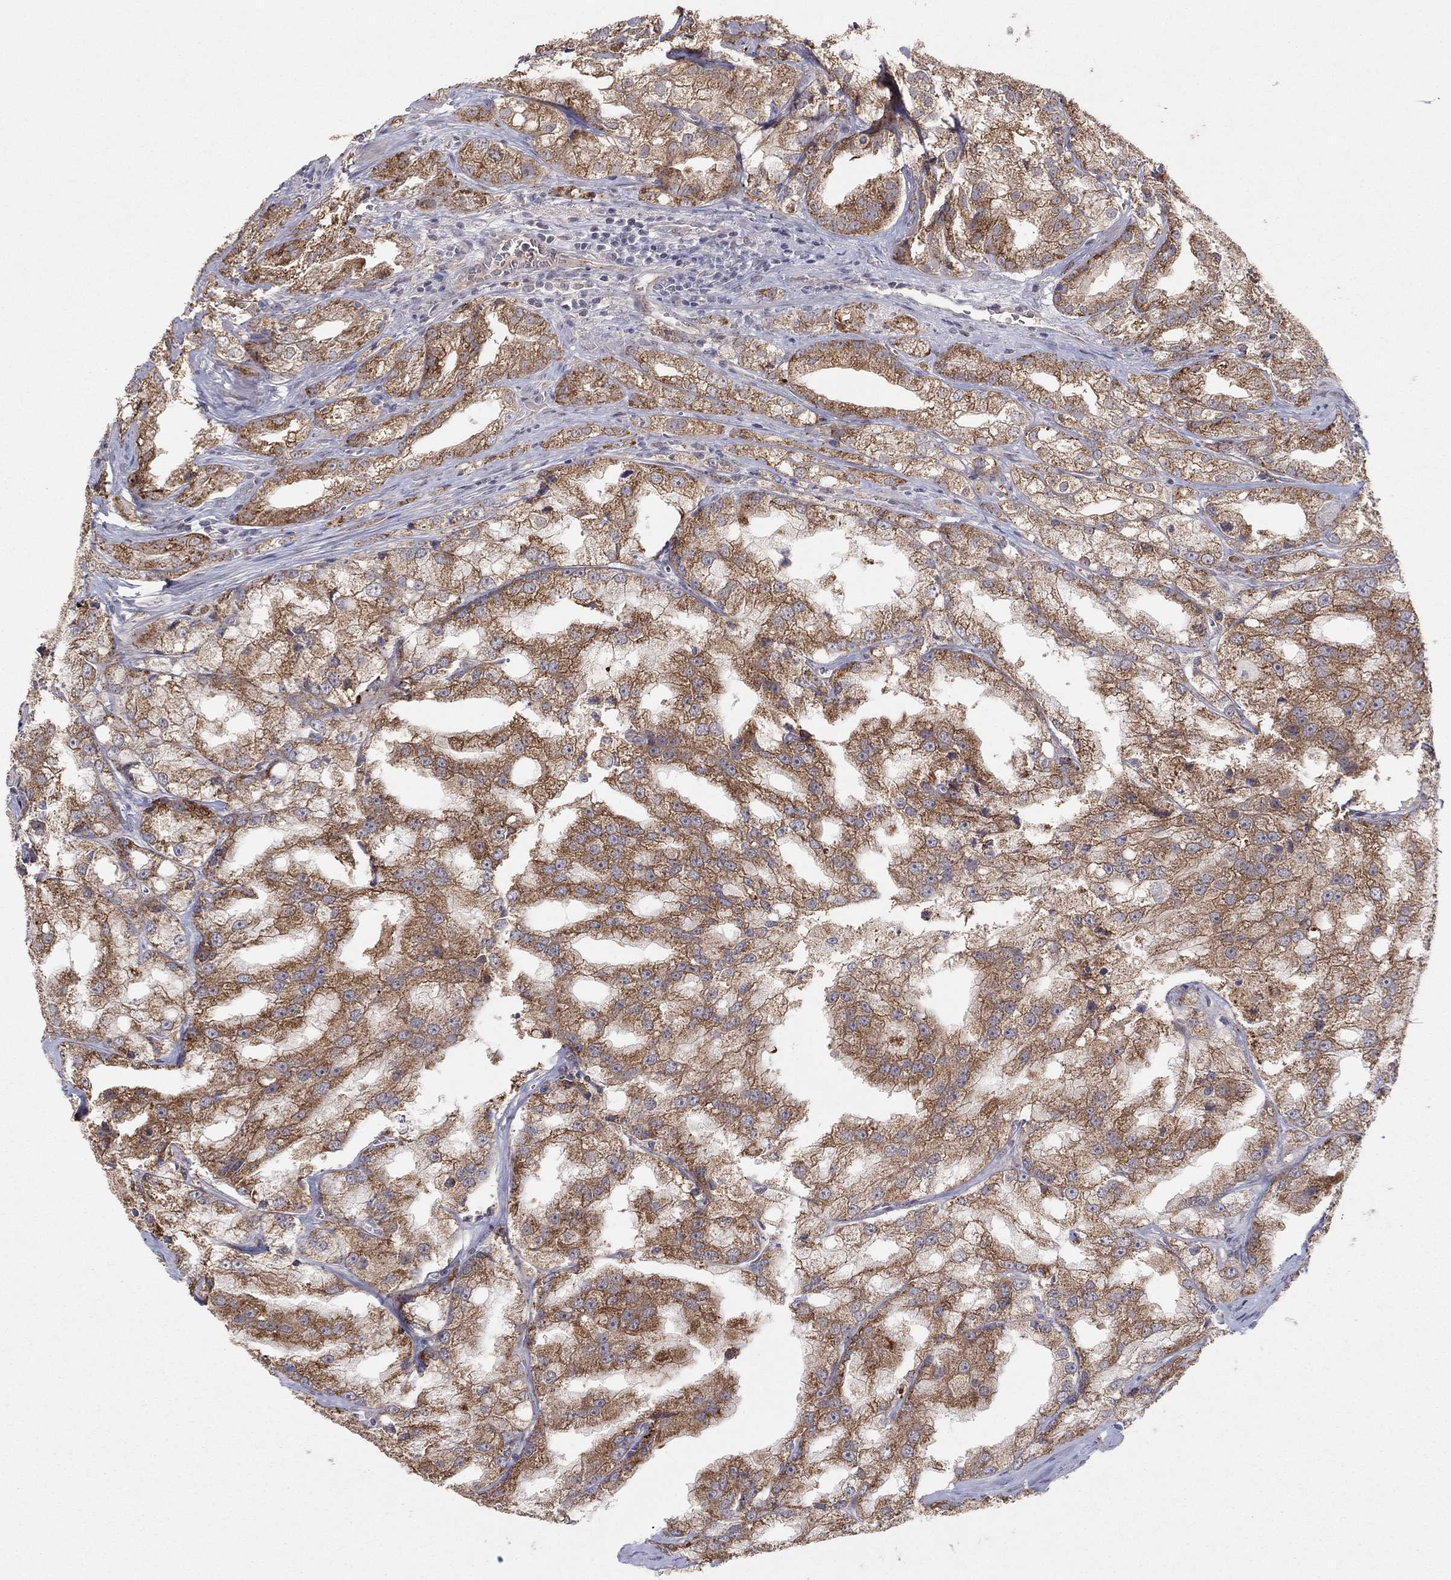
{"staining": {"intensity": "strong", "quantity": "25%-75%", "location": "cytoplasmic/membranous"}, "tissue": "prostate cancer", "cell_type": "Tumor cells", "image_type": "cancer", "snomed": [{"axis": "morphology", "description": "Adenocarcinoma, NOS"}, {"axis": "topography", "description": "Prostate"}], "caption": "Tumor cells show high levels of strong cytoplasmic/membranous staining in about 25%-75% of cells in prostate cancer (adenocarcinoma). (DAB = brown stain, brightfield microscopy at high magnification).", "gene": "CRACDL", "patient": {"sex": "male", "age": 70}}